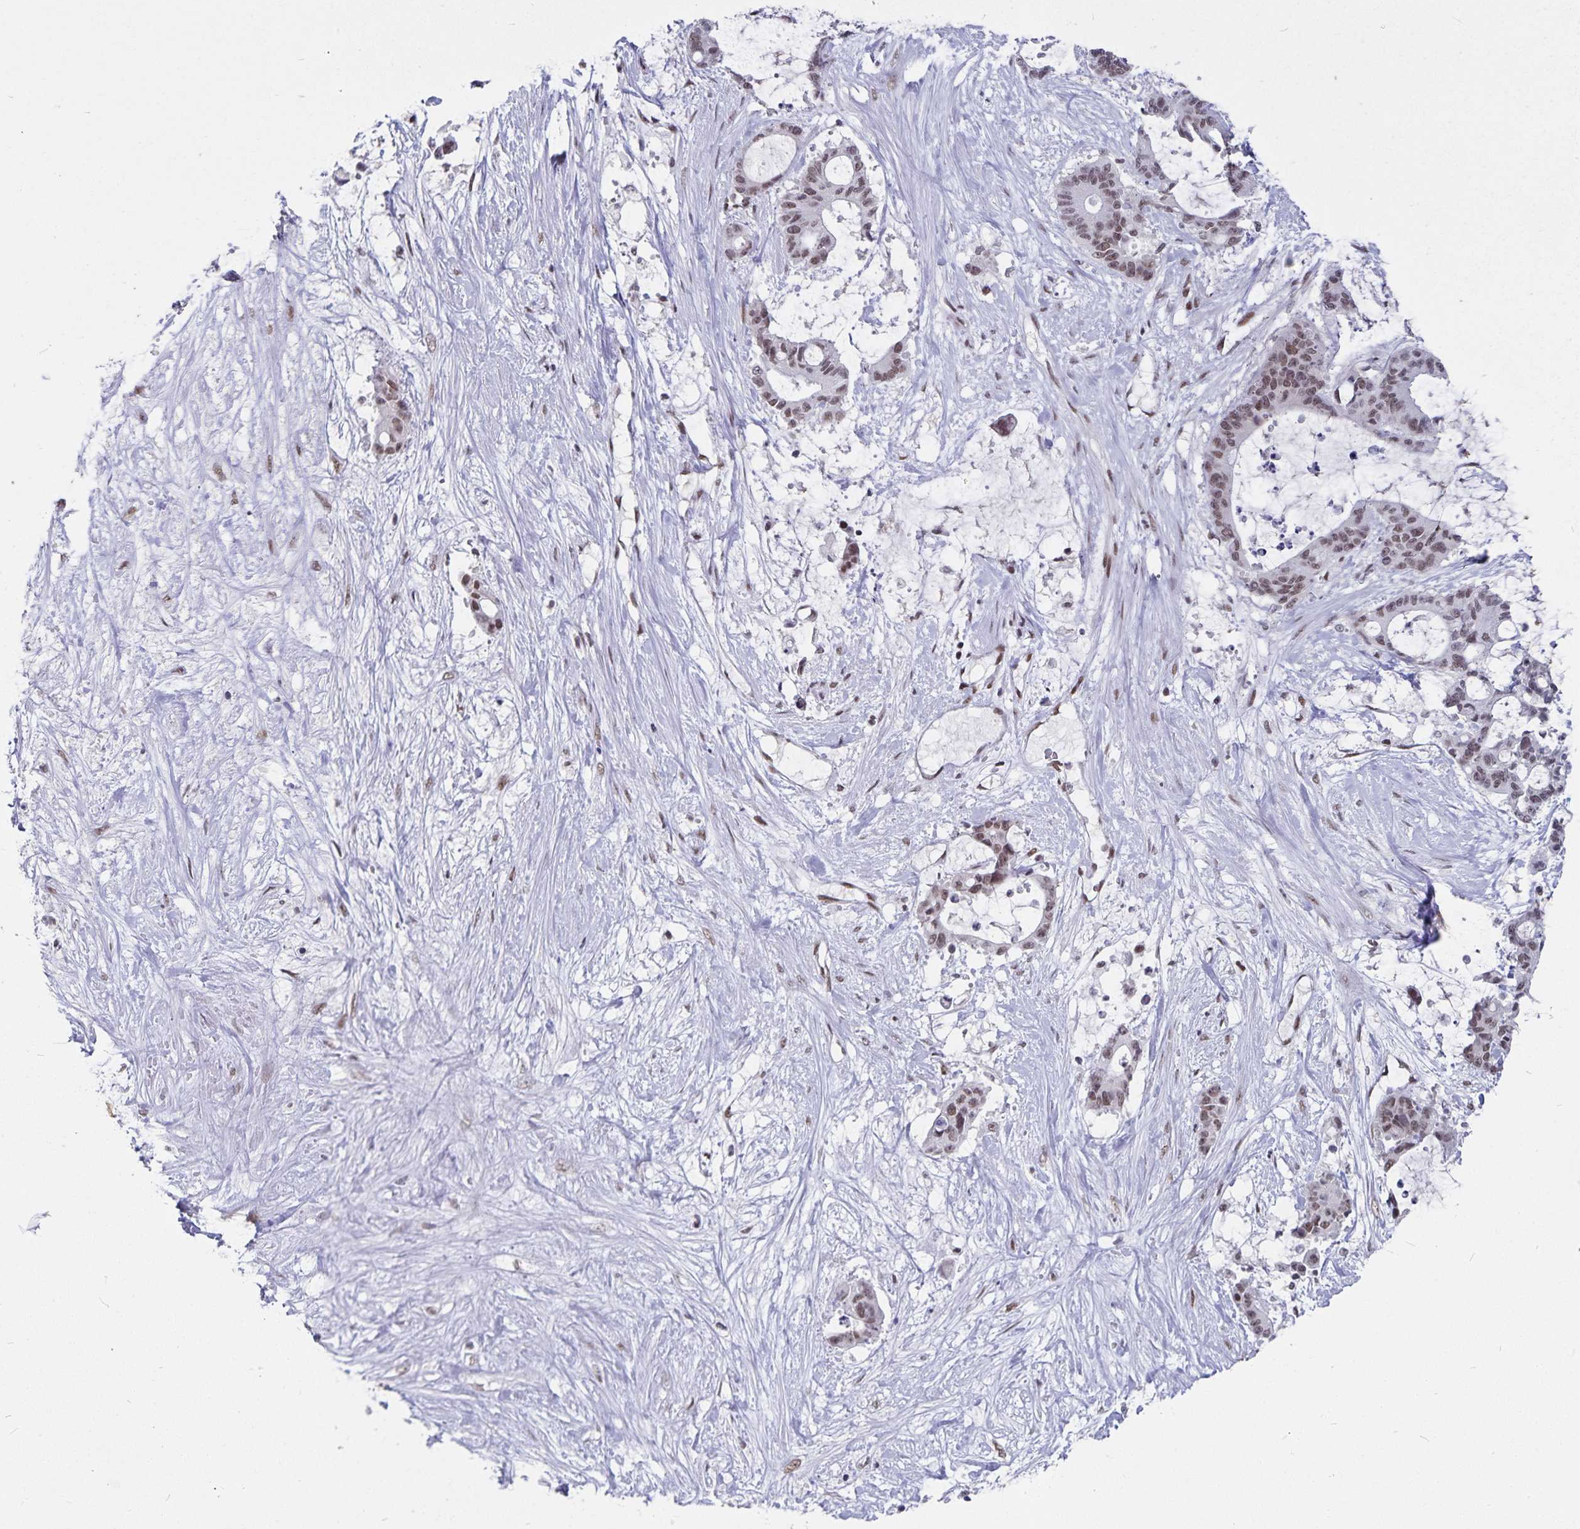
{"staining": {"intensity": "moderate", "quantity": ">75%", "location": "nuclear"}, "tissue": "liver cancer", "cell_type": "Tumor cells", "image_type": "cancer", "snomed": [{"axis": "morphology", "description": "Normal tissue, NOS"}, {"axis": "morphology", "description": "Cholangiocarcinoma"}, {"axis": "topography", "description": "Liver"}, {"axis": "topography", "description": "Peripheral nerve tissue"}], "caption": "A photomicrograph of liver cancer stained for a protein displays moderate nuclear brown staining in tumor cells.", "gene": "PBX2", "patient": {"sex": "female", "age": 73}}